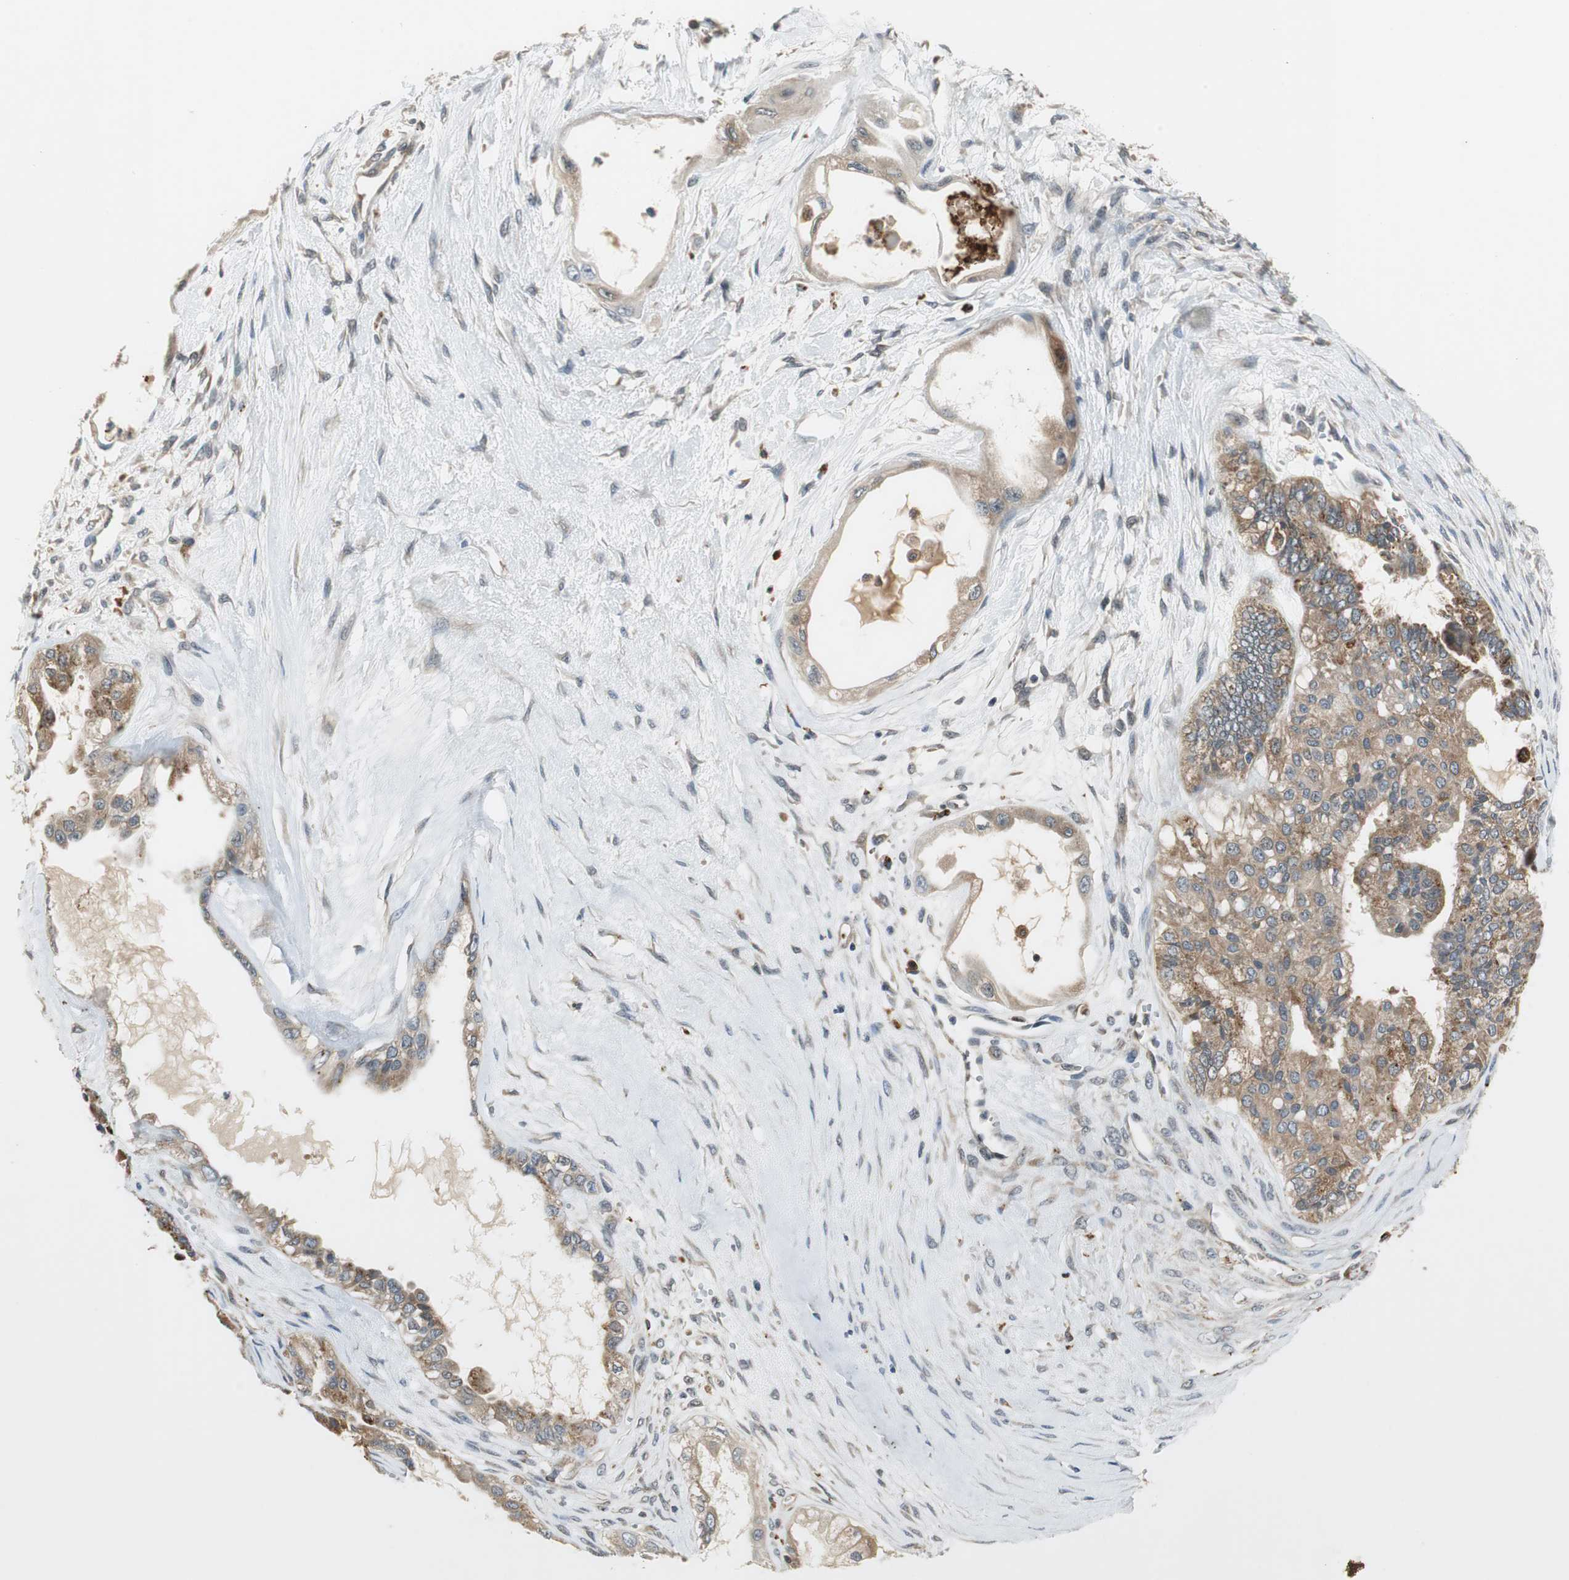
{"staining": {"intensity": "moderate", "quantity": ">75%", "location": "cytoplasmic/membranous"}, "tissue": "ovarian cancer", "cell_type": "Tumor cells", "image_type": "cancer", "snomed": [{"axis": "morphology", "description": "Carcinoma, NOS"}, {"axis": "morphology", "description": "Carcinoma, endometroid"}, {"axis": "topography", "description": "Ovary"}], "caption": "The micrograph shows immunohistochemical staining of ovarian cancer. There is moderate cytoplasmic/membranous expression is present in approximately >75% of tumor cells.", "gene": "NCK1", "patient": {"sex": "female", "age": 50}}